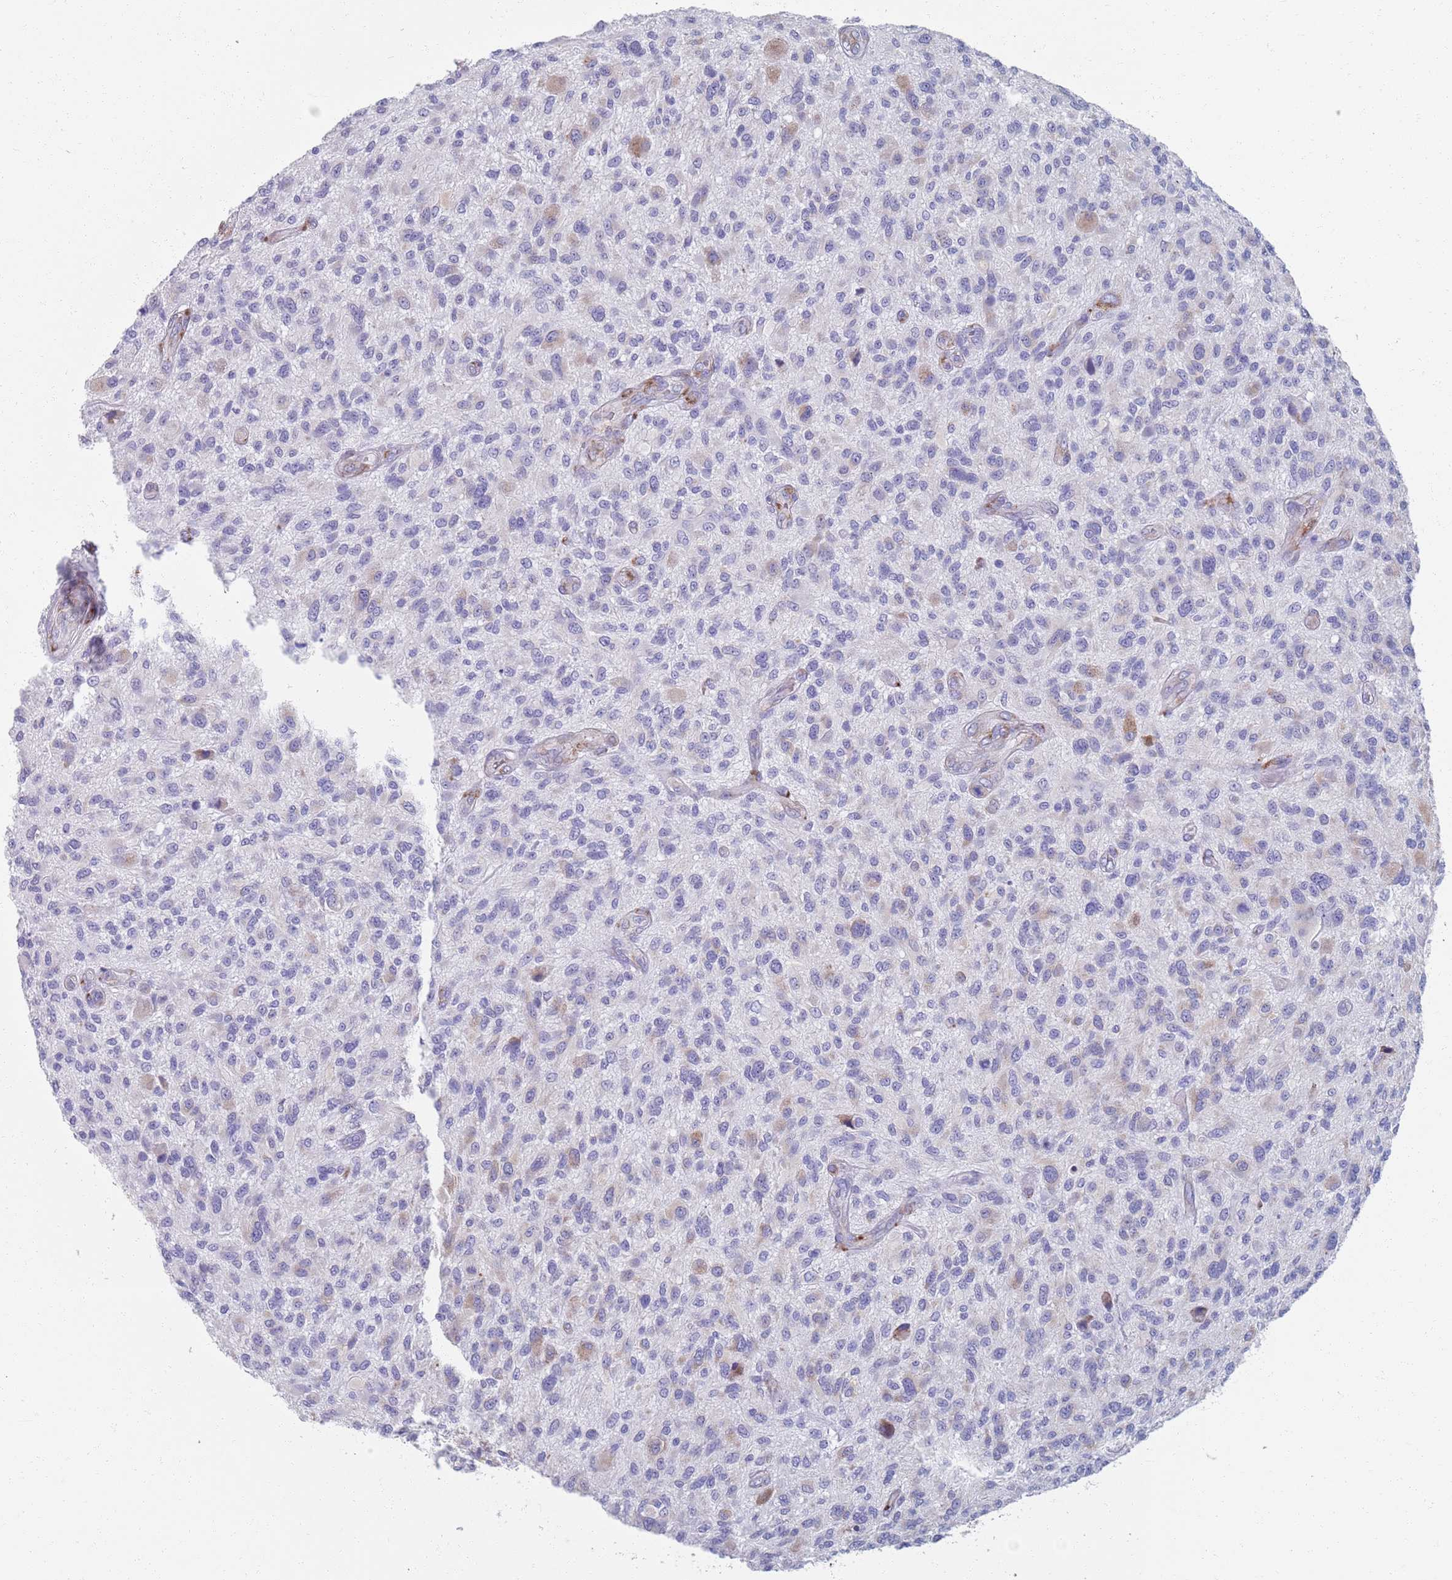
{"staining": {"intensity": "negative", "quantity": "none", "location": "none"}, "tissue": "glioma", "cell_type": "Tumor cells", "image_type": "cancer", "snomed": [{"axis": "morphology", "description": "Glioma, malignant, High grade"}, {"axis": "topography", "description": "Brain"}], "caption": "A high-resolution image shows IHC staining of malignant glioma (high-grade), which exhibits no significant staining in tumor cells.", "gene": "PLOD1", "patient": {"sex": "male", "age": 47}}